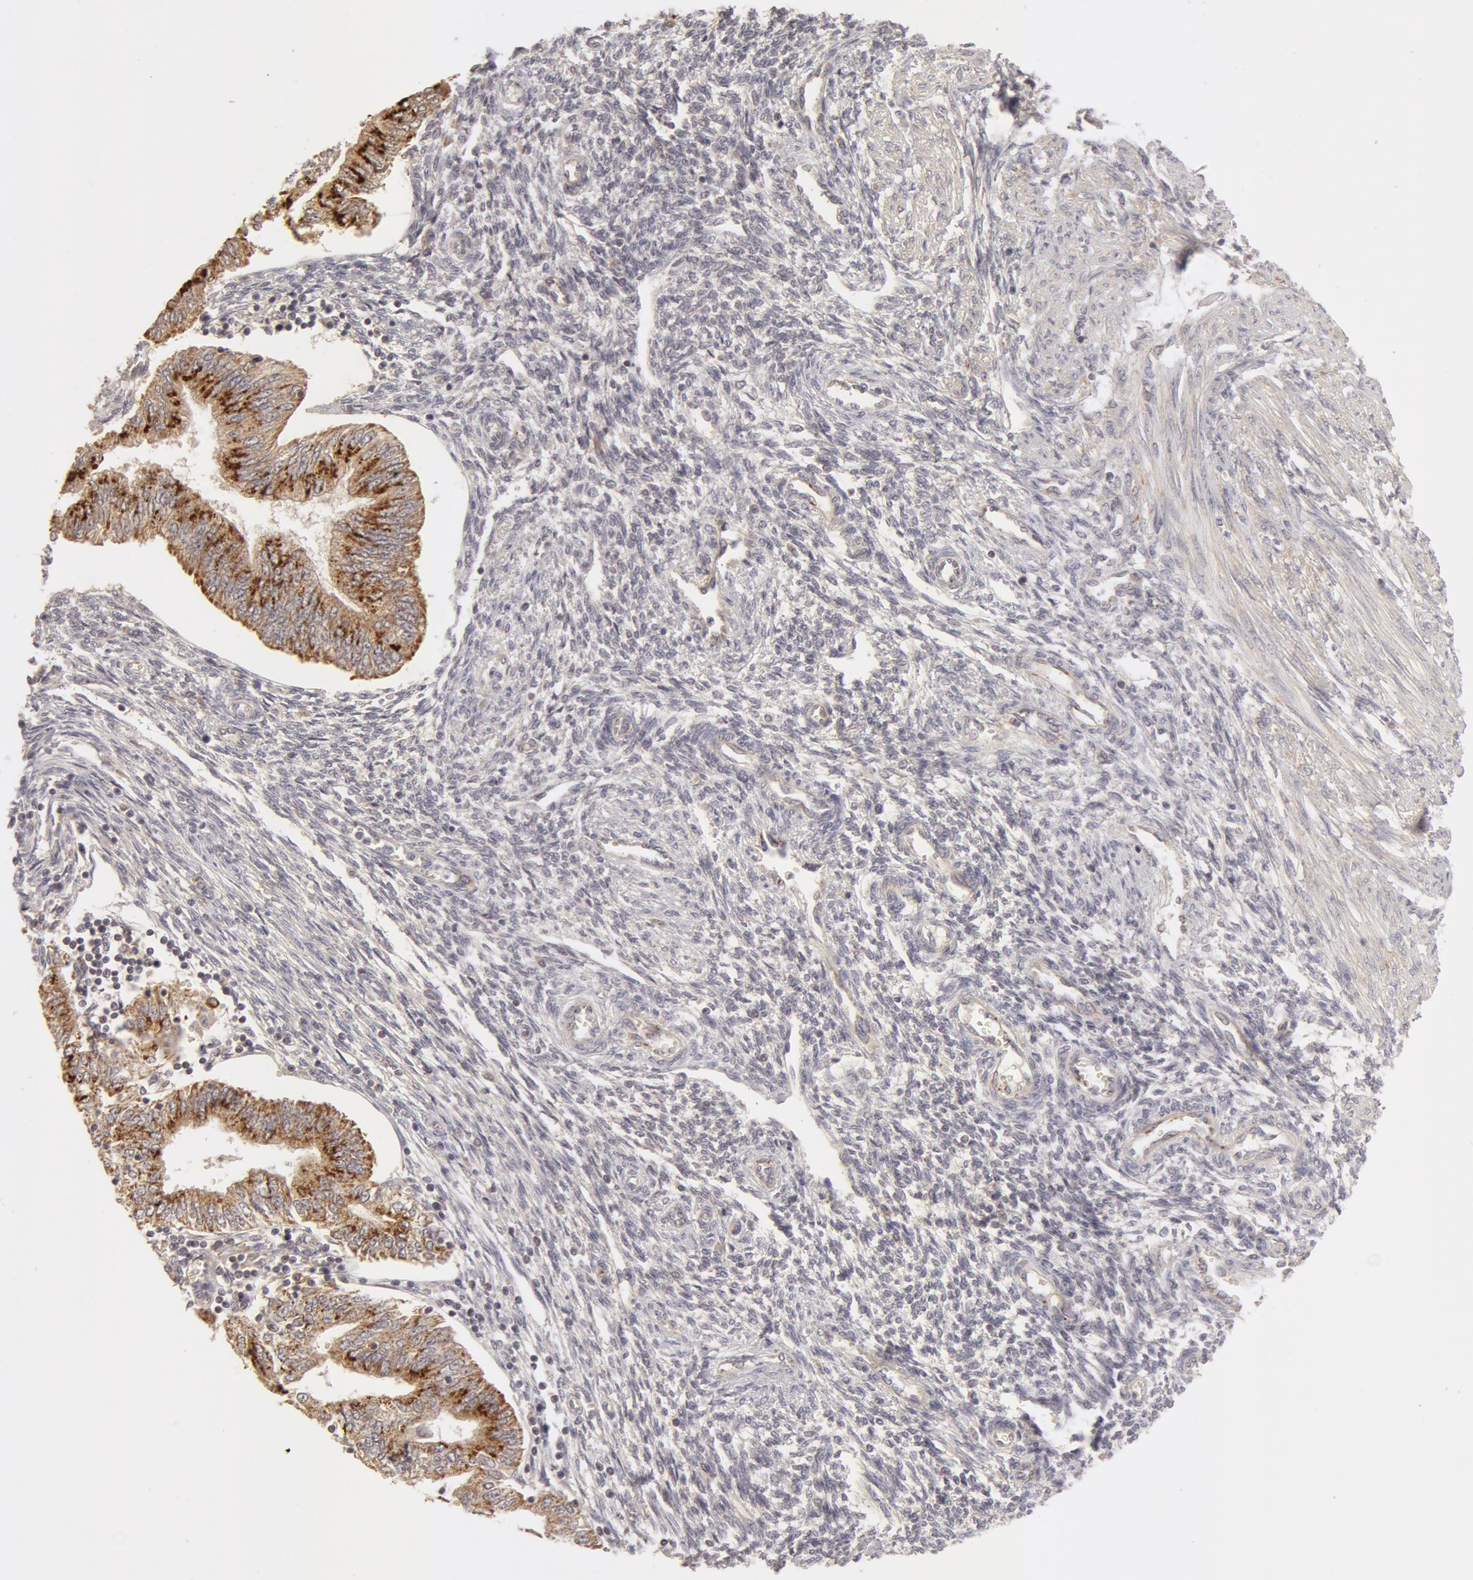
{"staining": {"intensity": "moderate", "quantity": ">75%", "location": "cytoplasmic/membranous"}, "tissue": "endometrial cancer", "cell_type": "Tumor cells", "image_type": "cancer", "snomed": [{"axis": "morphology", "description": "Adenocarcinoma, NOS"}, {"axis": "topography", "description": "Endometrium"}], "caption": "The photomicrograph exhibits a brown stain indicating the presence of a protein in the cytoplasmic/membranous of tumor cells in endometrial cancer.", "gene": "ADPRH", "patient": {"sex": "female", "age": 51}}